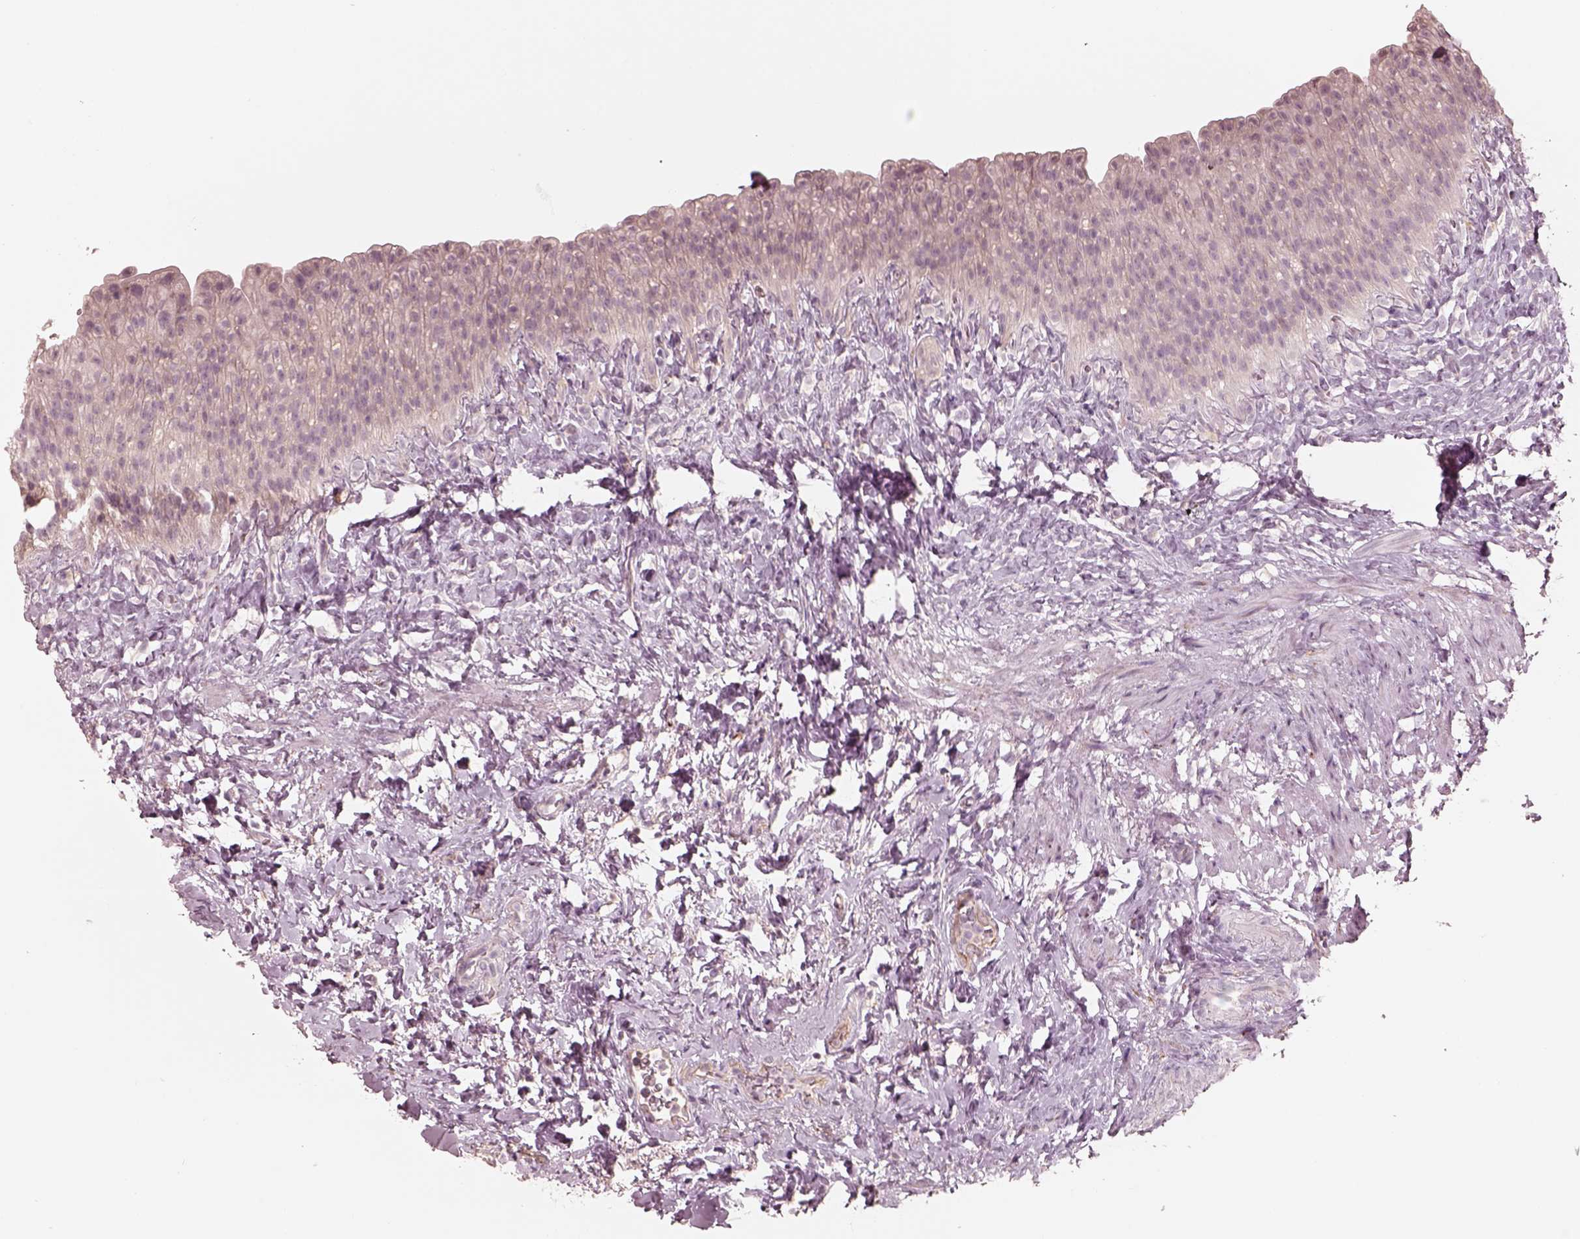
{"staining": {"intensity": "negative", "quantity": "none", "location": "none"}, "tissue": "urinary bladder", "cell_type": "Urothelial cells", "image_type": "normal", "snomed": [{"axis": "morphology", "description": "Normal tissue, NOS"}, {"axis": "topography", "description": "Urinary bladder"}], "caption": "High magnification brightfield microscopy of unremarkable urinary bladder stained with DAB (brown) and counterstained with hematoxylin (blue): urothelial cells show no significant expression. The staining was performed using DAB to visualize the protein expression in brown, while the nuclei were stained in blue with hematoxylin (Magnification: 20x).", "gene": "RAB3C", "patient": {"sex": "male", "age": 76}}